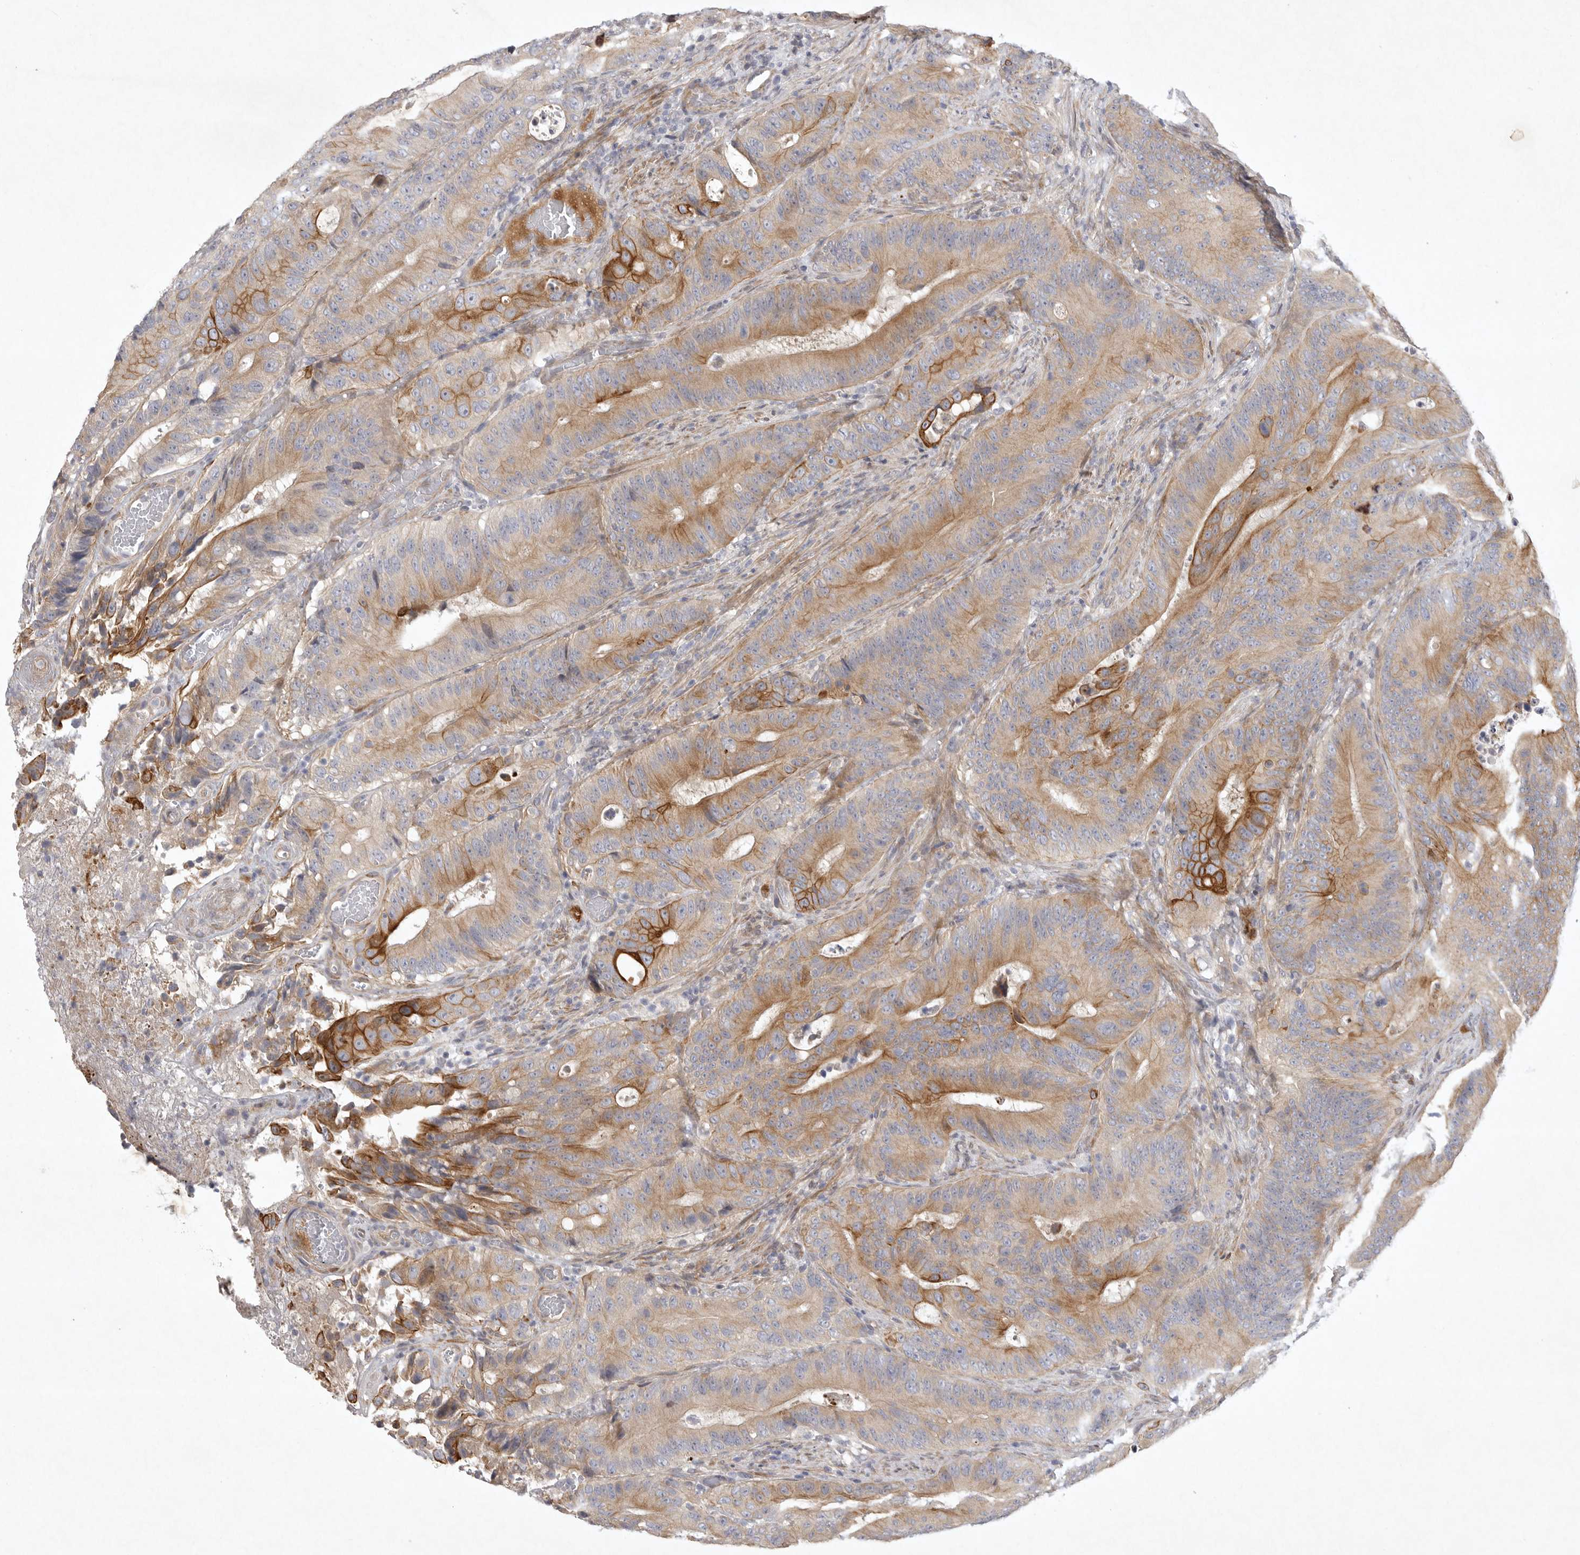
{"staining": {"intensity": "moderate", "quantity": ">75%", "location": "cytoplasmic/membranous"}, "tissue": "colorectal cancer", "cell_type": "Tumor cells", "image_type": "cancer", "snomed": [{"axis": "morphology", "description": "Adenocarcinoma, NOS"}, {"axis": "topography", "description": "Colon"}], "caption": "Immunohistochemistry of human colorectal cancer (adenocarcinoma) exhibits medium levels of moderate cytoplasmic/membranous expression in about >75% of tumor cells.", "gene": "BZW2", "patient": {"sex": "male", "age": 83}}